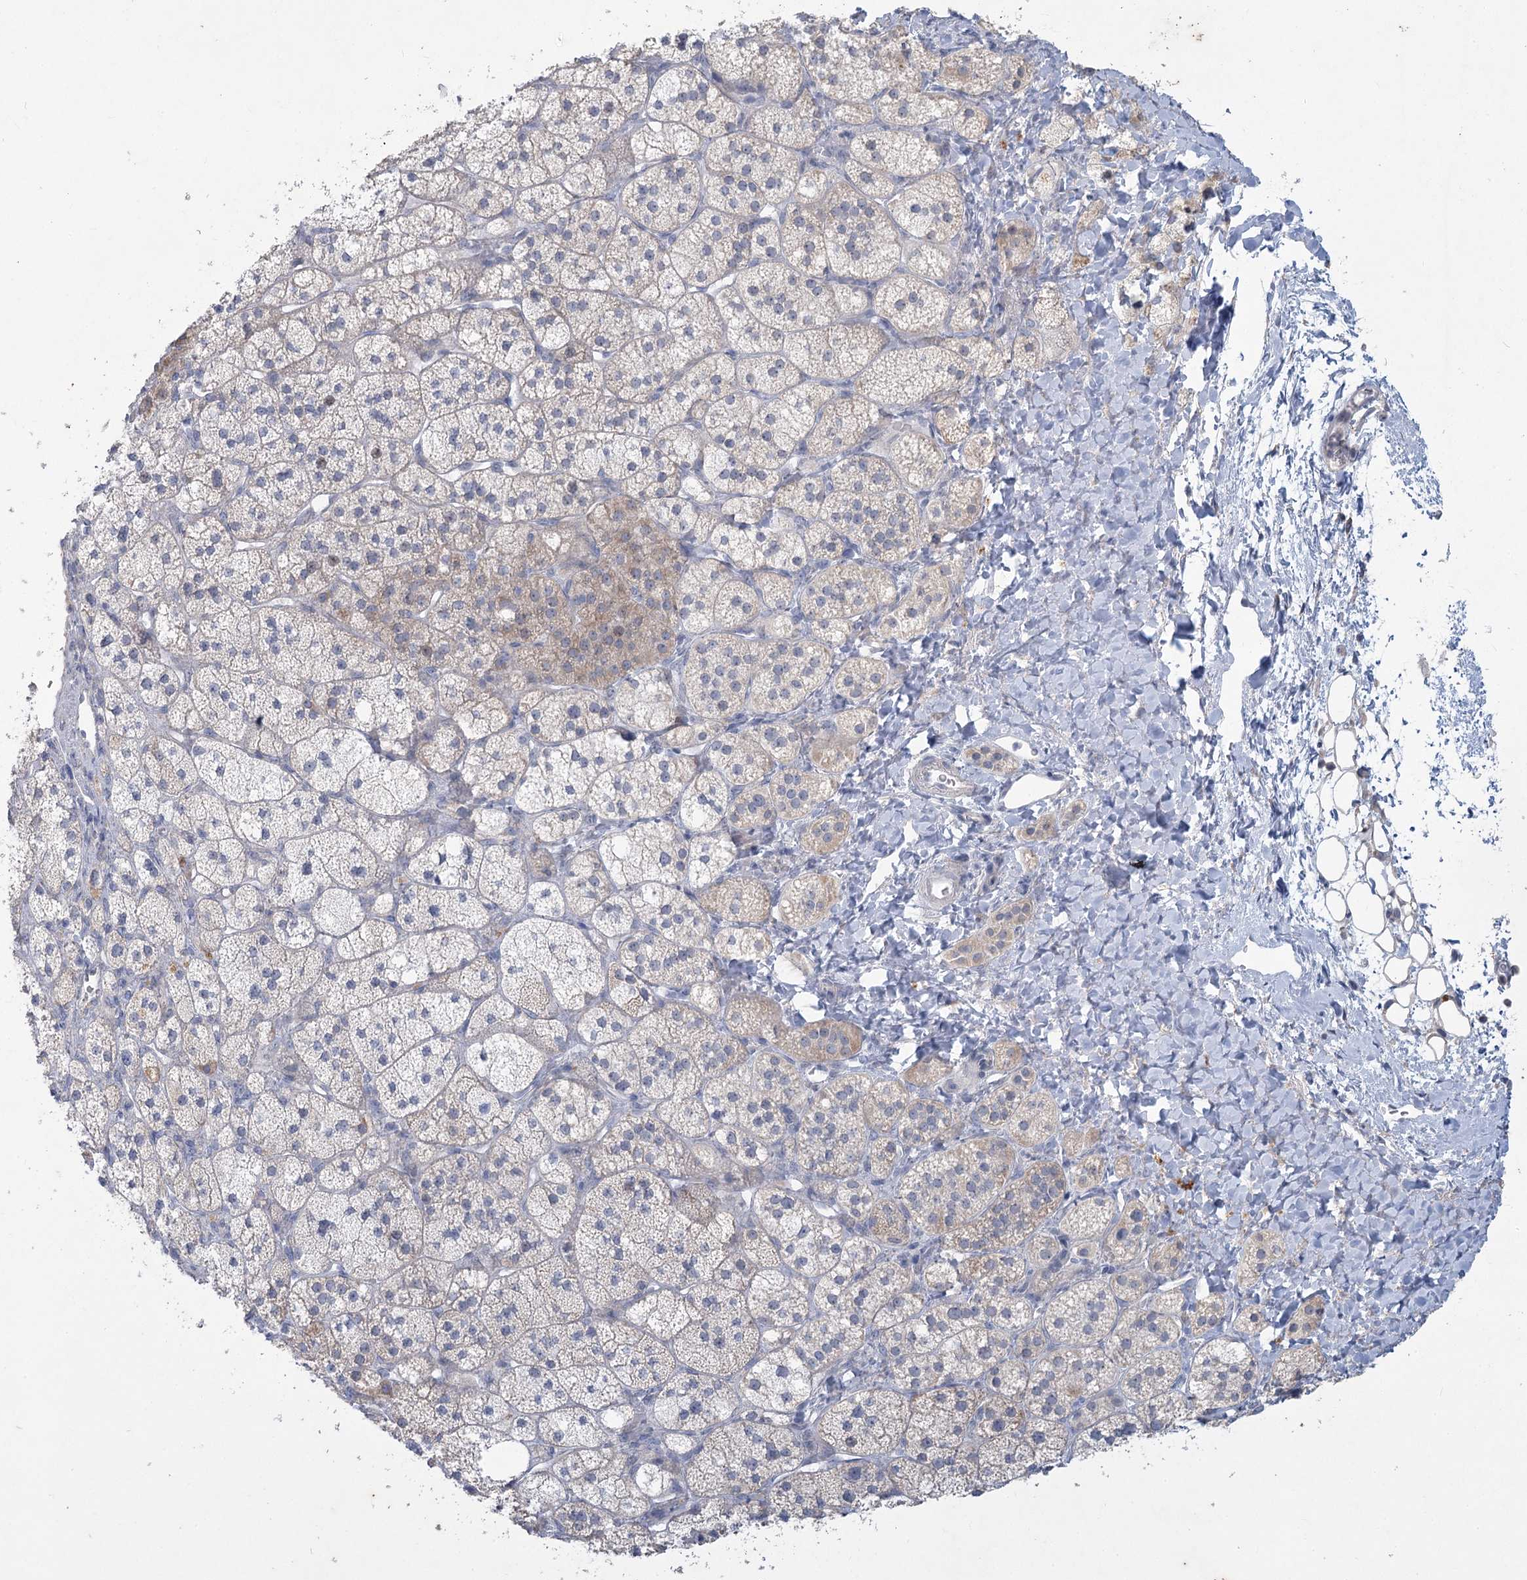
{"staining": {"intensity": "weak", "quantity": "<25%", "location": "cytoplasmic/membranous"}, "tissue": "adrenal gland", "cell_type": "Glandular cells", "image_type": "normal", "snomed": [{"axis": "morphology", "description": "Normal tissue, NOS"}, {"axis": "topography", "description": "Adrenal gland"}], "caption": "Adrenal gland was stained to show a protein in brown. There is no significant positivity in glandular cells. (Brightfield microscopy of DAB (3,3'-diaminobenzidine) immunohistochemistry at high magnification).", "gene": "PLA2G12A", "patient": {"sex": "male", "age": 61}}